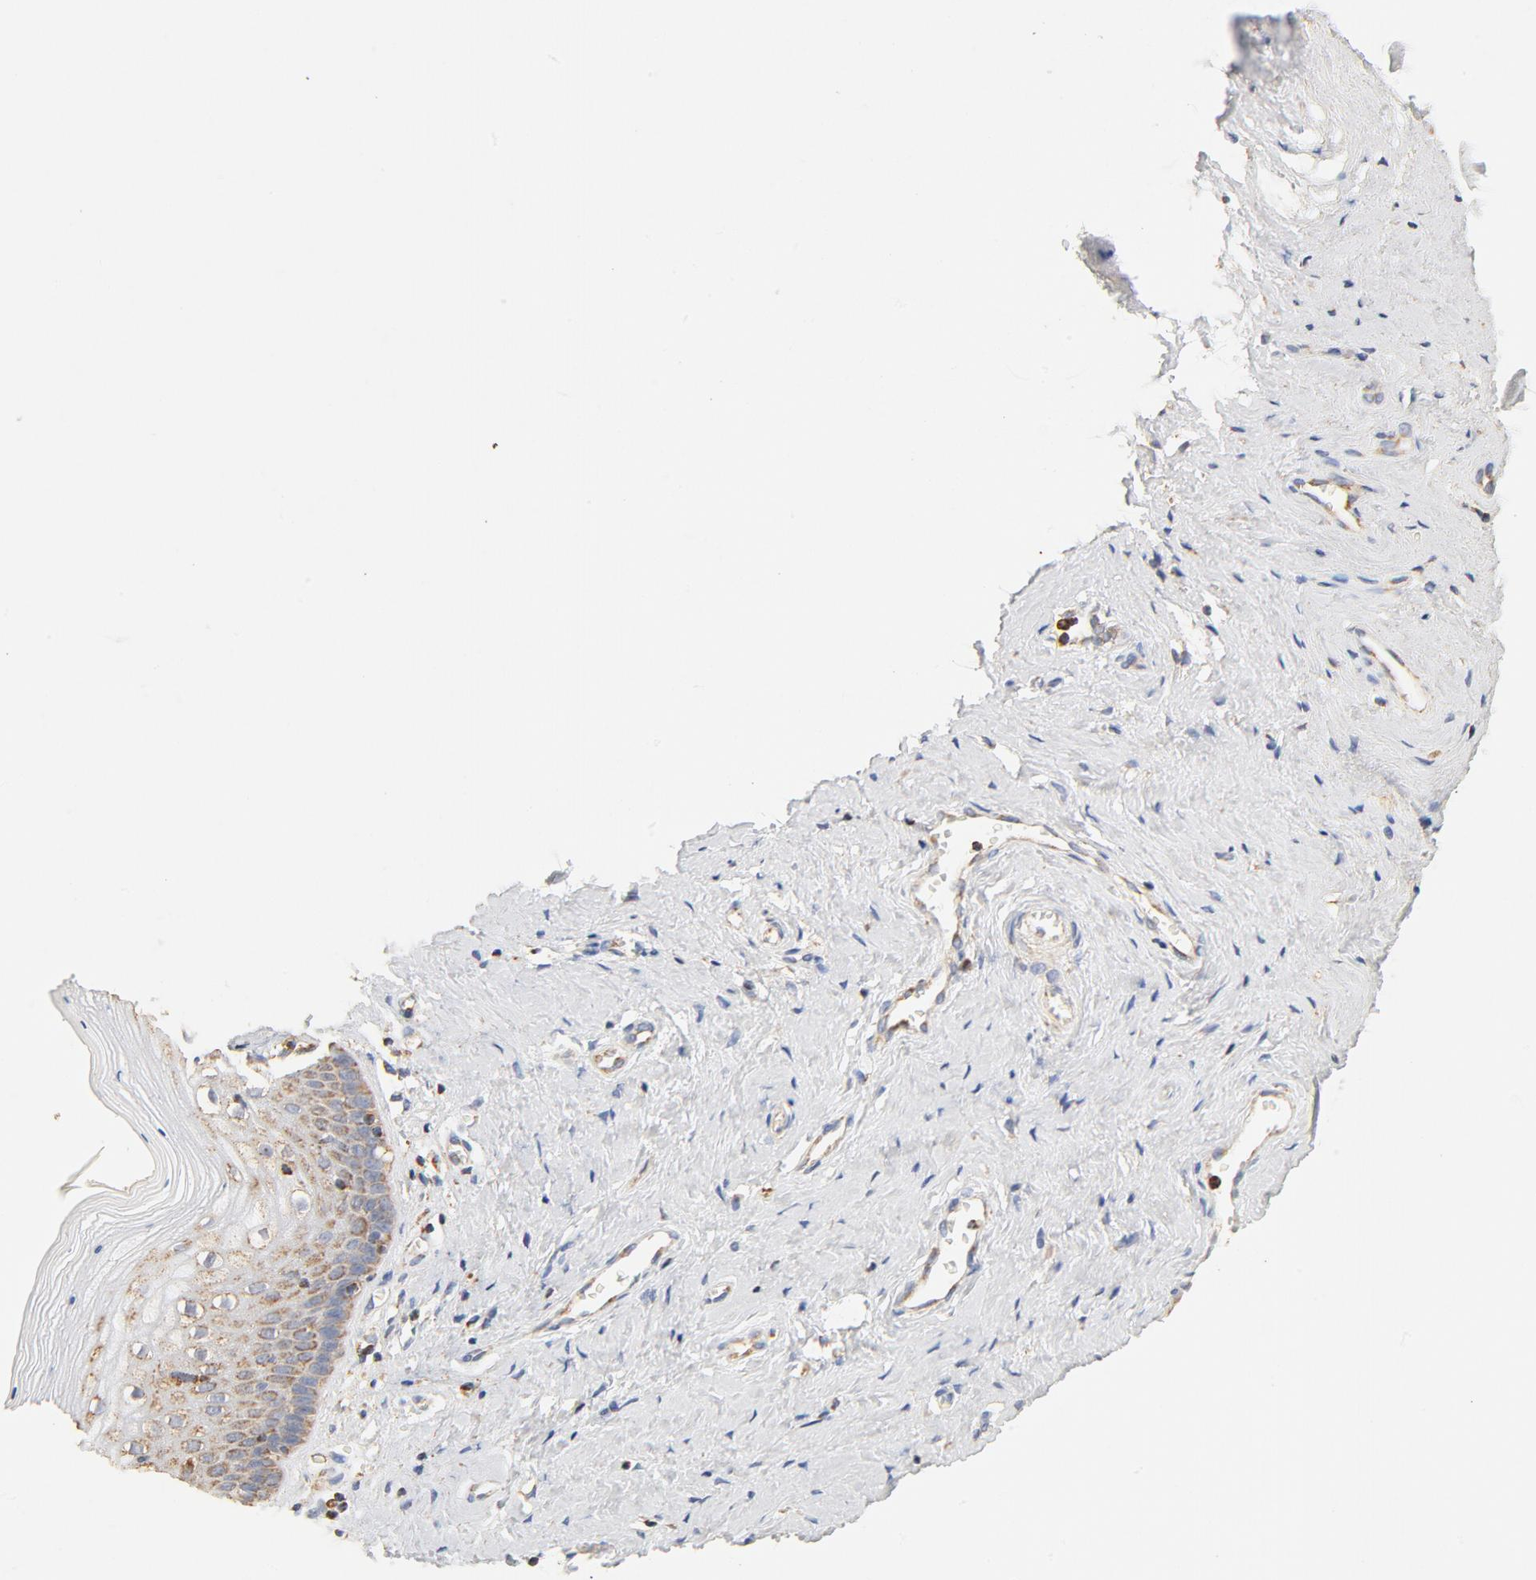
{"staining": {"intensity": "moderate", "quantity": ">75%", "location": "cytoplasmic/membranous"}, "tissue": "vagina", "cell_type": "Squamous epithelial cells", "image_type": "normal", "snomed": [{"axis": "morphology", "description": "Normal tissue, NOS"}, {"axis": "topography", "description": "Vagina"}], "caption": "Moderate cytoplasmic/membranous protein positivity is present in about >75% of squamous epithelial cells in vagina.", "gene": "COX4I1", "patient": {"sex": "female", "age": 46}}